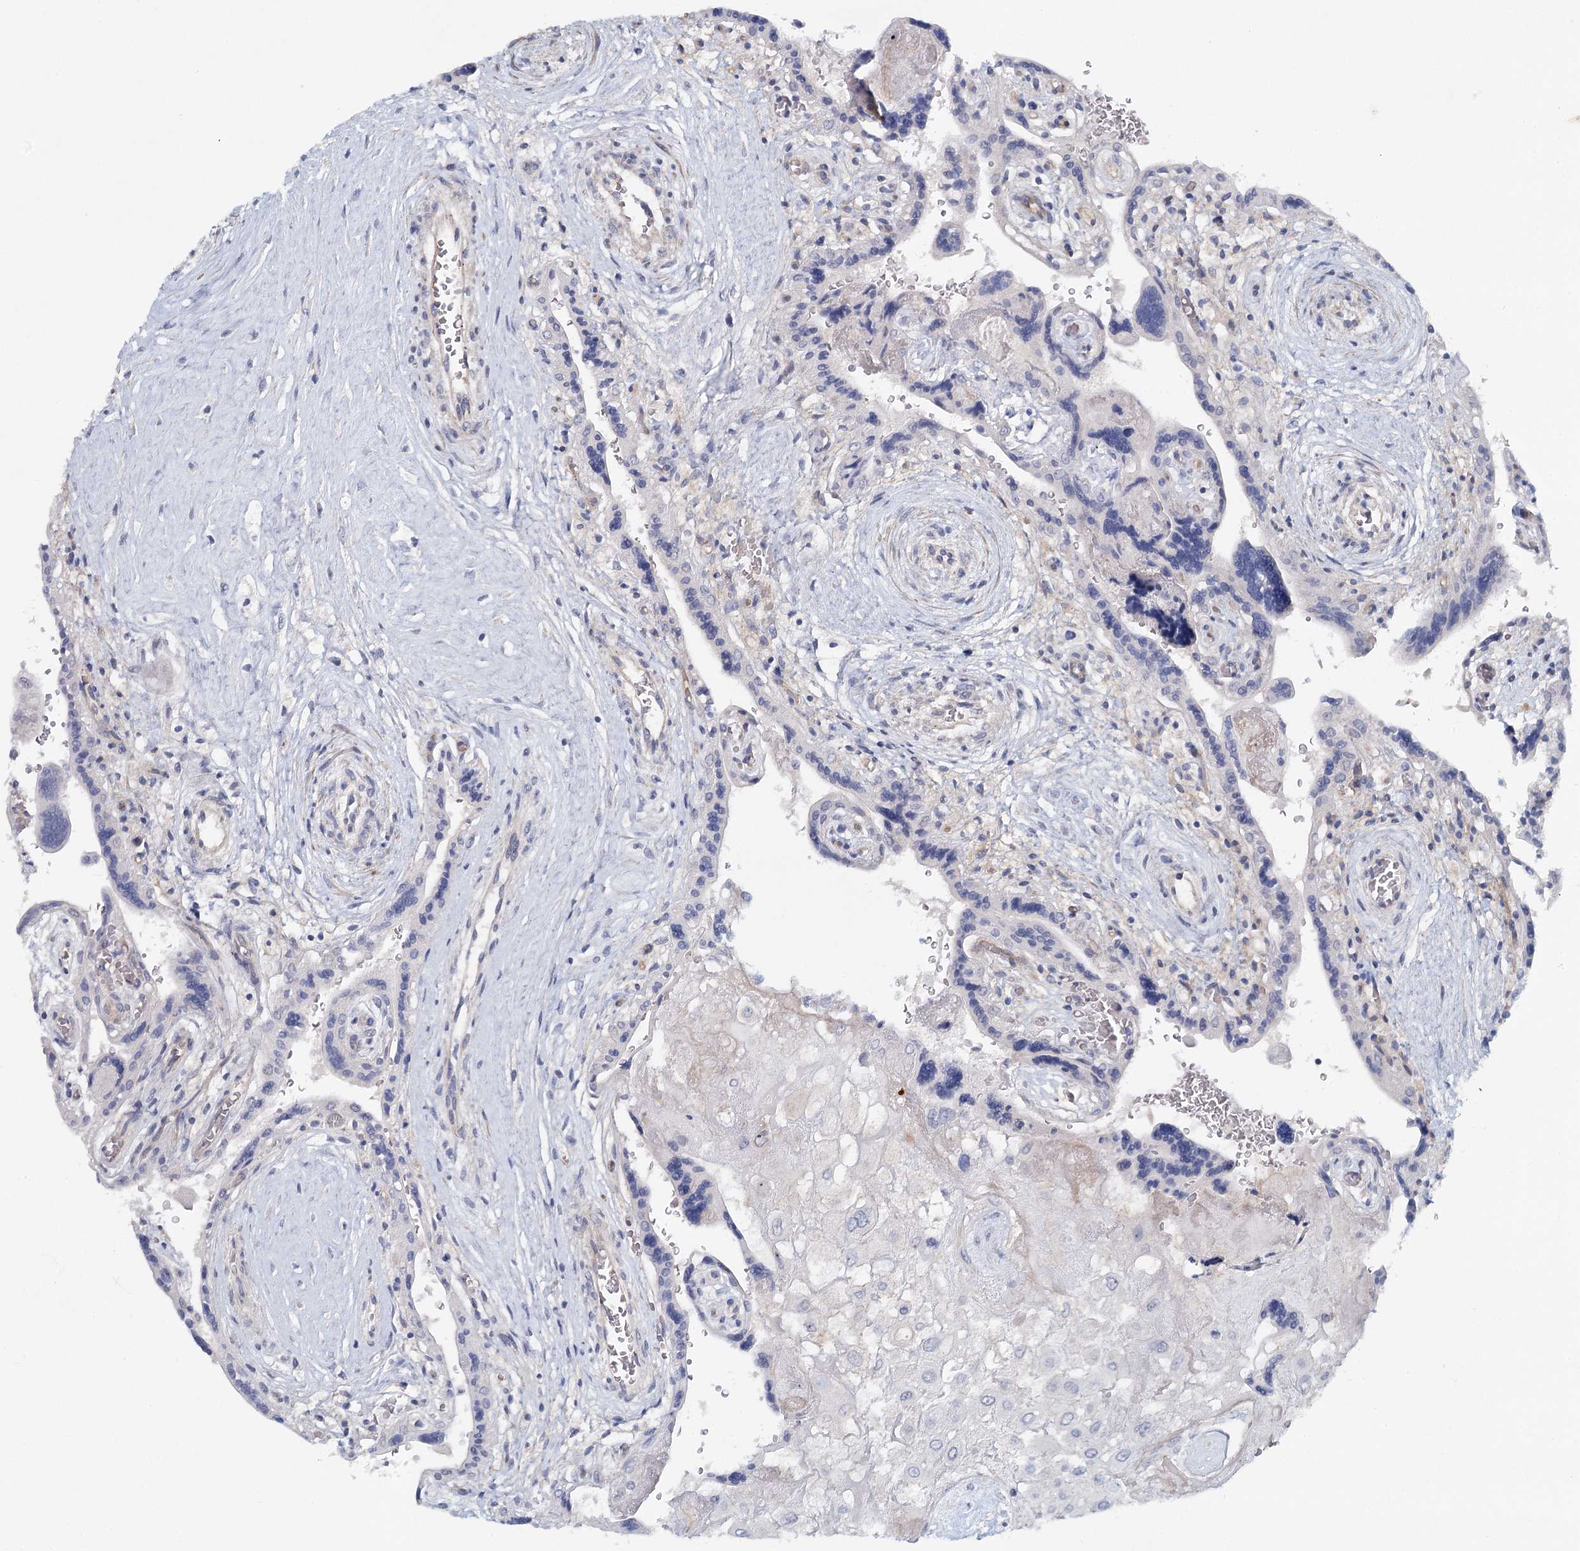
{"staining": {"intensity": "negative", "quantity": "none", "location": "none"}, "tissue": "placenta", "cell_type": "Decidual cells", "image_type": "normal", "snomed": [{"axis": "morphology", "description": "Normal tissue, NOS"}, {"axis": "topography", "description": "Placenta"}], "caption": "Placenta stained for a protein using IHC reveals no positivity decidual cells.", "gene": "RBM43", "patient": {"sex": "female", "age": 37}}